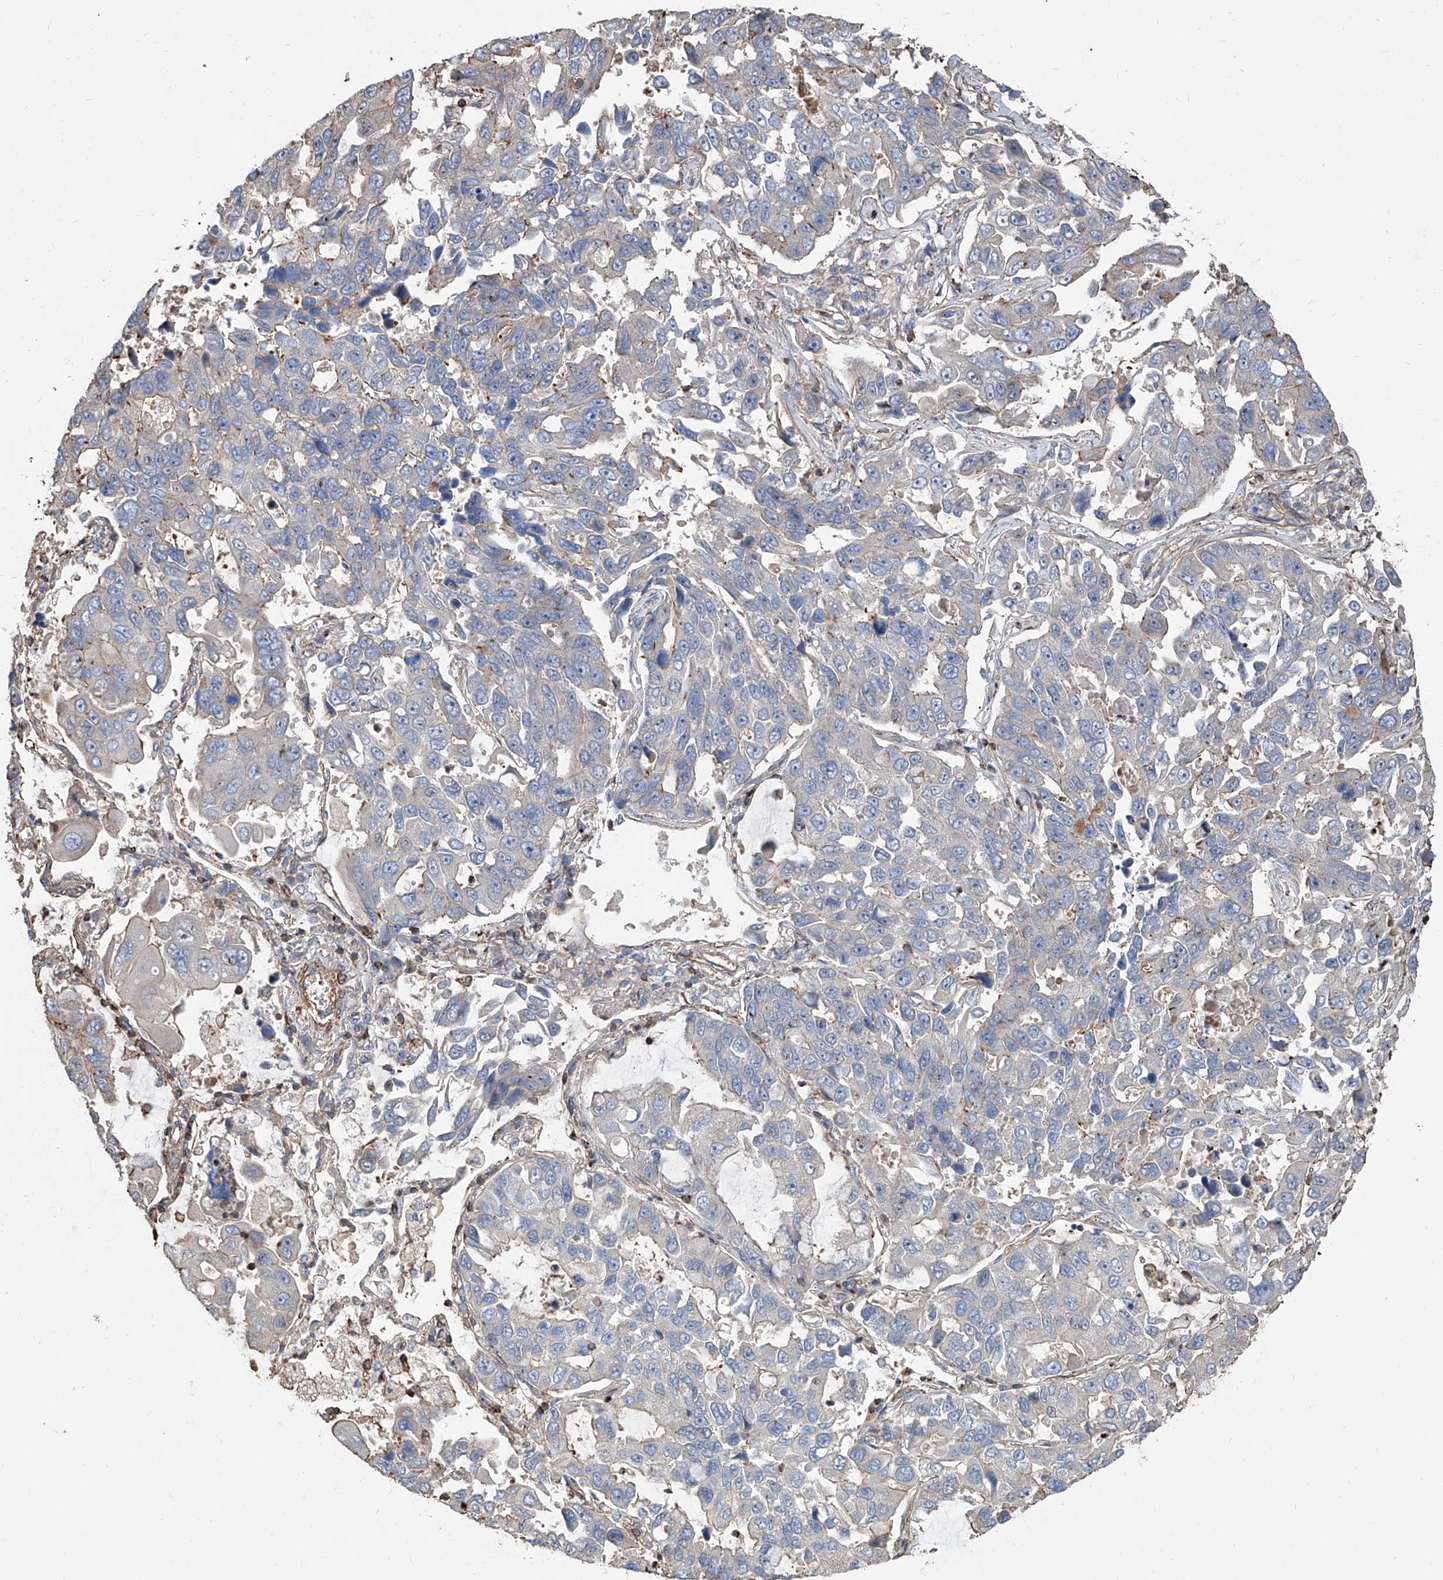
{"staining": {"intensity": "negative", "quantity": "none", "location": "none"}, "tissue": "lung cancer", "cell_type": "Tumor cells", "image_type": "cancer", "snomed": [{"axis": "morphology", "description": "Adenocarcinoma, NOS"}, {"axis": "topography", "description": "Lung"}], "caption": "Lung cancer (adenocarcinoma) was stained to show a protein in brown. There is no significant positivity in tumor cells. (DAB (3,3'-diaminobenzidine) immunohistochemistry visualized using brightfield microscopy, high magnification).", "gene": "PIEZO2", "patient": {"sex": "male", "age": 64}}